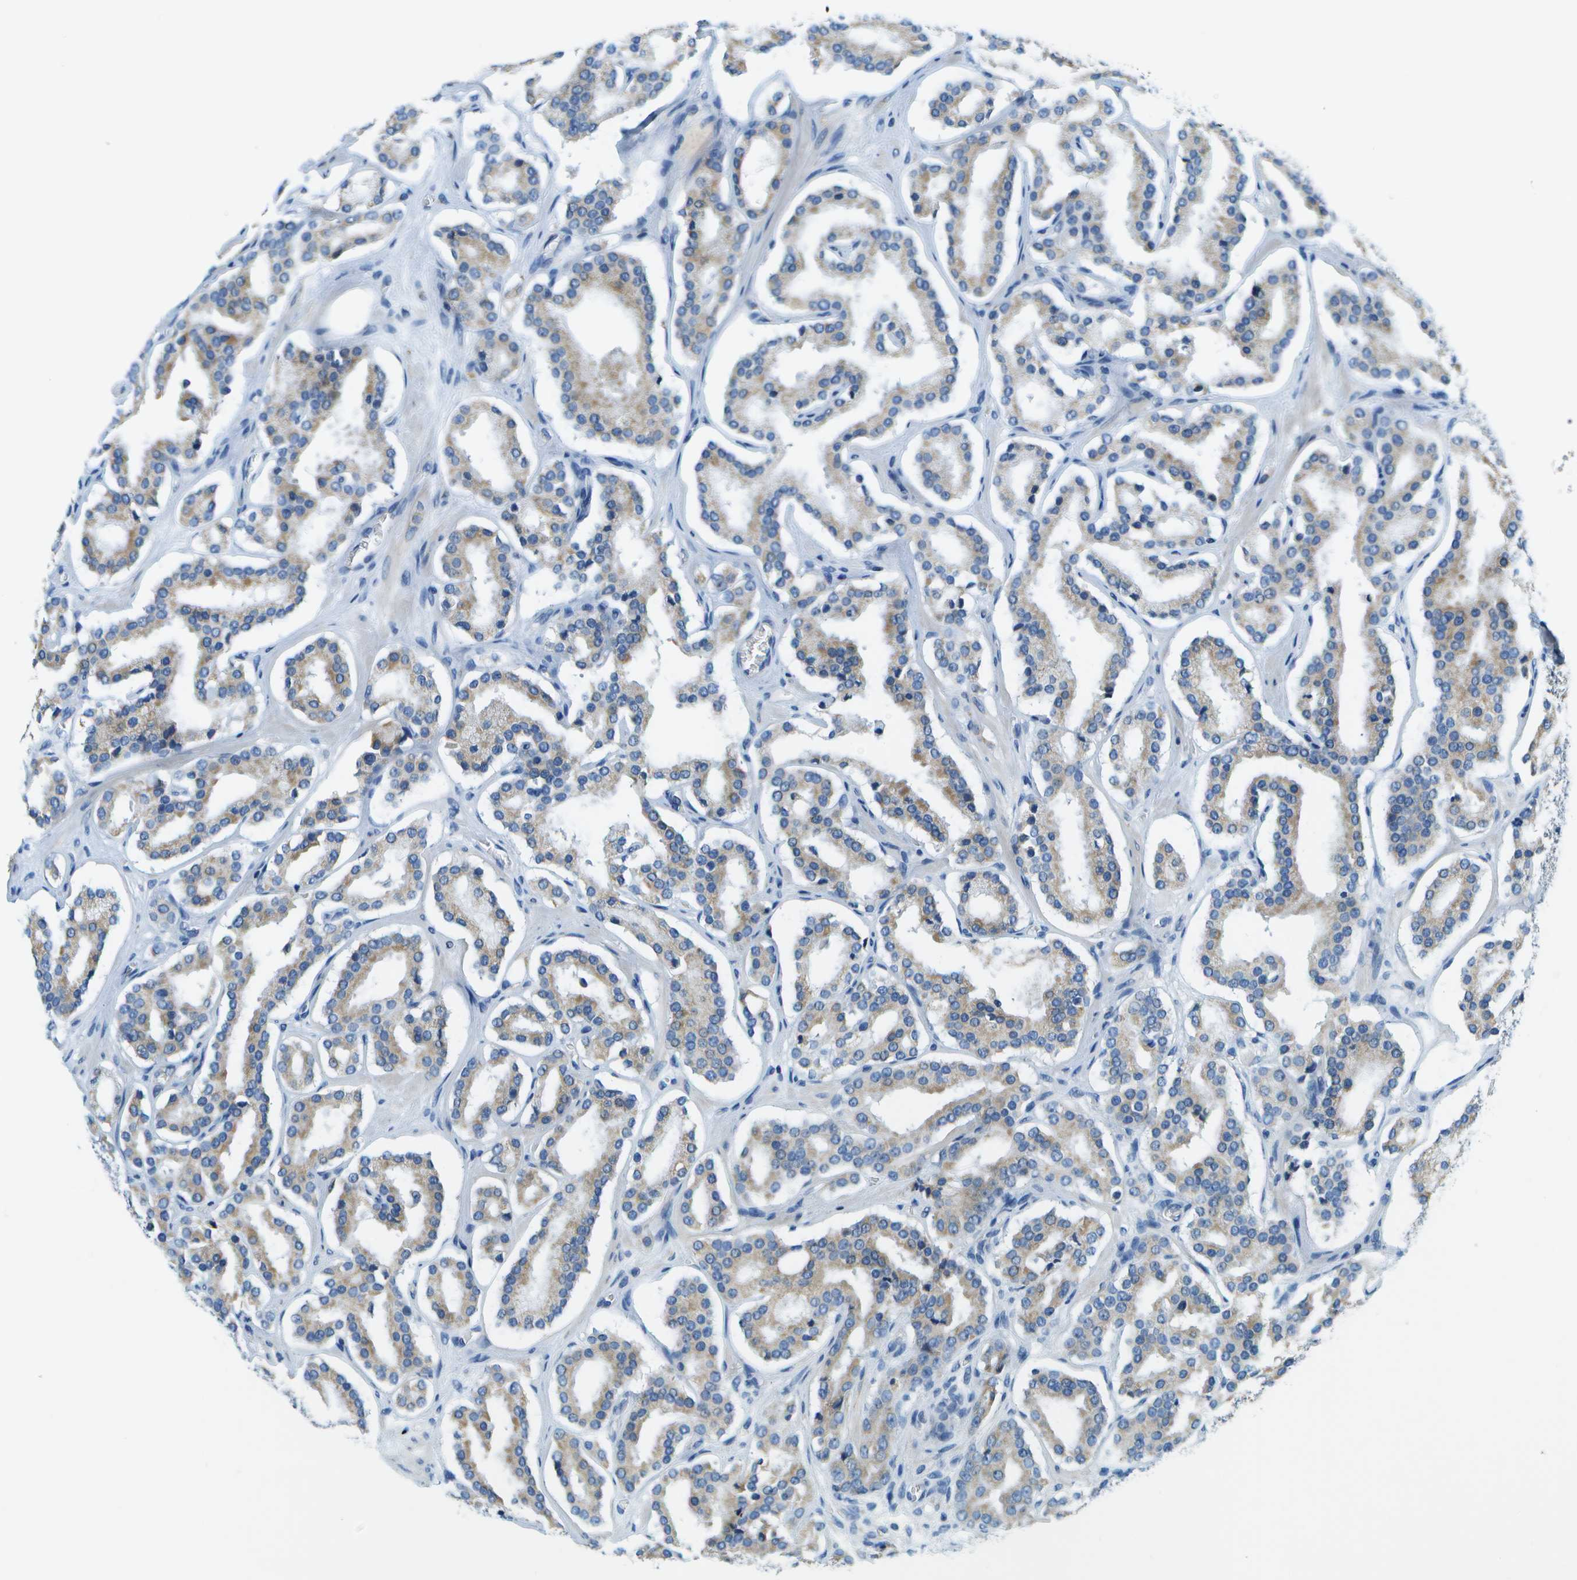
{"staining": {"intensity": "weak", "quantity": ">75%", "location": "cytoplasmic/membranous"}, "tissue": "prostate cancer", "cell_type": "Tumor cells", "image_type": "cancer", "snomed": [{"axis": "morphology", "description": "Adenocarcinoma, High grade"}, {"axis": "topography", "description": "Prostate"}], "caption": "Immunohistochemical staining of human prostate cancer (high-grade adenocarcinoma) exhibits low levels of weak cytoplasmic/membranous protein staining in approximately >75% of tumor cells. The protein is stained brown, and the nuclei are stained in blue (DAB (3,3'-diaminobenzidine) IHC with brightfield microscopy, high magnification).", "gene": "PTGIS", "patient": {"sex": "male", "age": 60}}